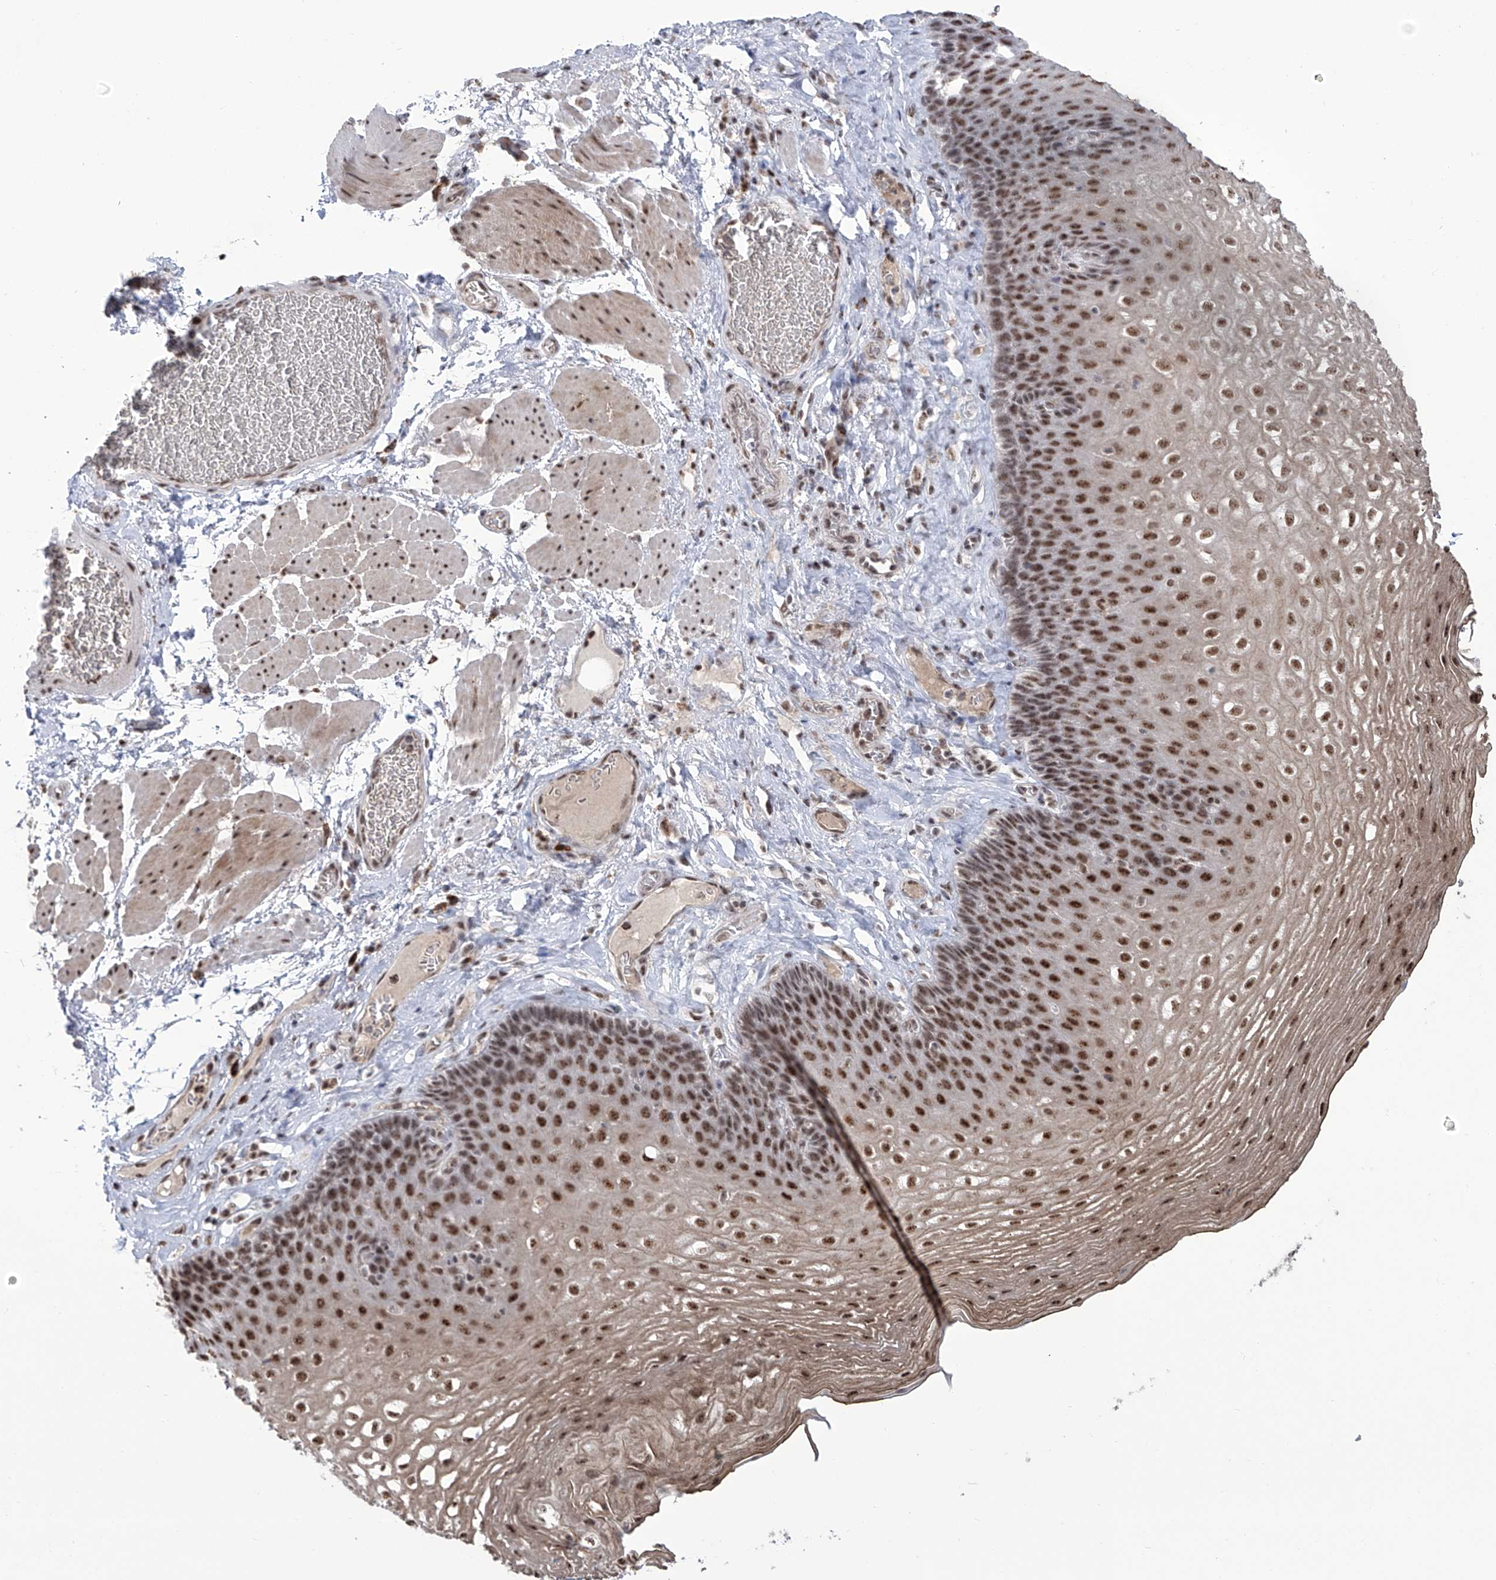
{"staining": {"intensity": "strong", "quantity": ">75%", "location": "nuclear"}, "tissue": "esophagus", "cell_type": "Squamous epithelial cells", "image_type": "normal", "snomed": [{"axis": "morphology", "description": "Normal tissue, NOS"}, {"axis": "topography", "description": "Esophagus"}], "caption": "Immunohistochemical staining of normal human esophagus exhibits >75% levels of strong nuclear protein staining in about >75% of squamous epithelial cells.", "gene": "FBXL4", "patient": {"sex": "female", "age": 66}}